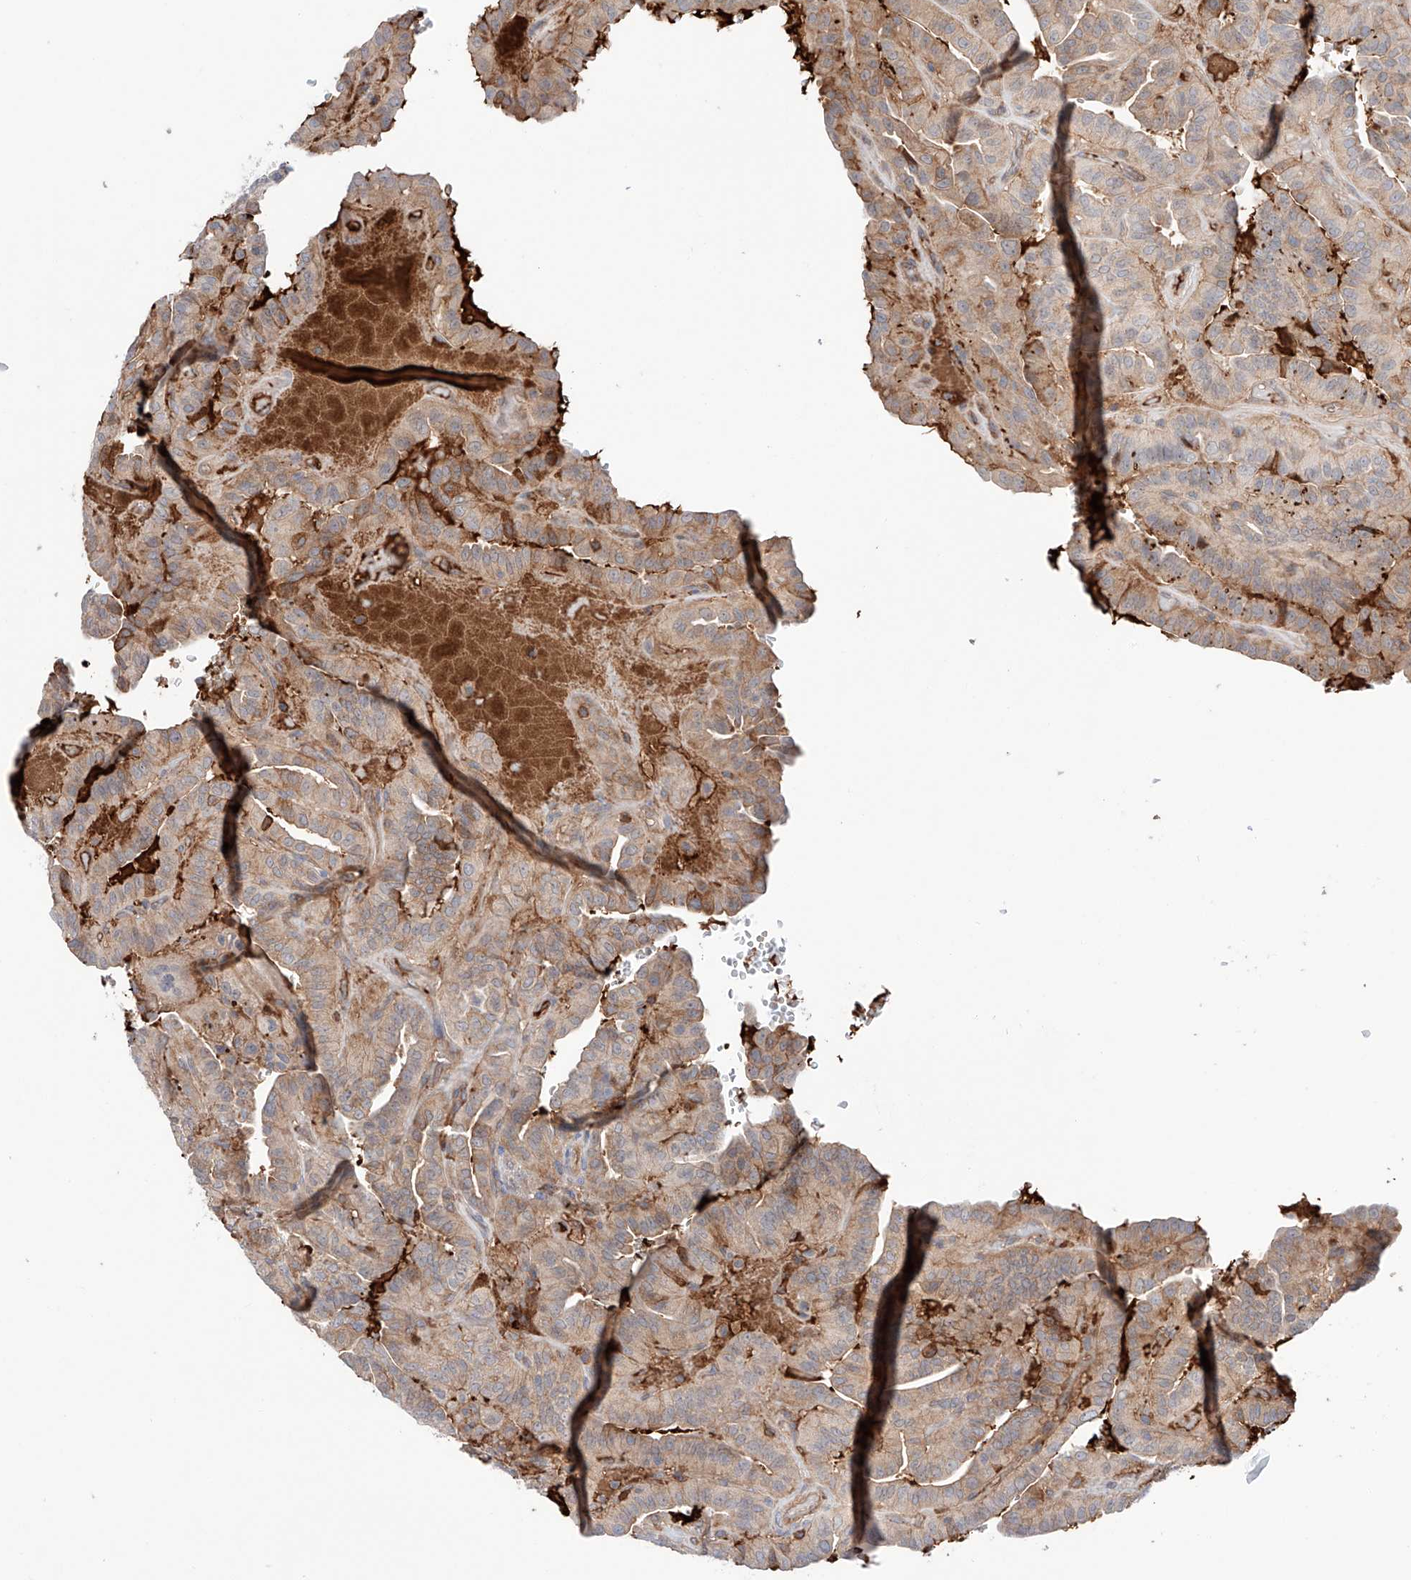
{"staining": {"intensity": "moderate", "quantity": "25%-75%", "location": "cytoplasmic/membranous"}, "tissue": "thyroid cancer", "cell_type": "Tumor cells", "image_type": "cancer", "snomed": [{"axis": "morphology", "description": "Papillary adenocarcinoma, NOS"}, {"axis": "topography", "description": "Thyroid gland"}], "caption": "Protein staining exhibits moderate cytoplasmic/membranous positivity in approximately 25%-75% of tumor cells in thyroid cancer. (Stains: DAB in brown, nuclei in blue, Microscopy: brightfield microscopy at high magnification).", "gene": "PGGT1B", "patient": {"sex": "male", "age": 77}}